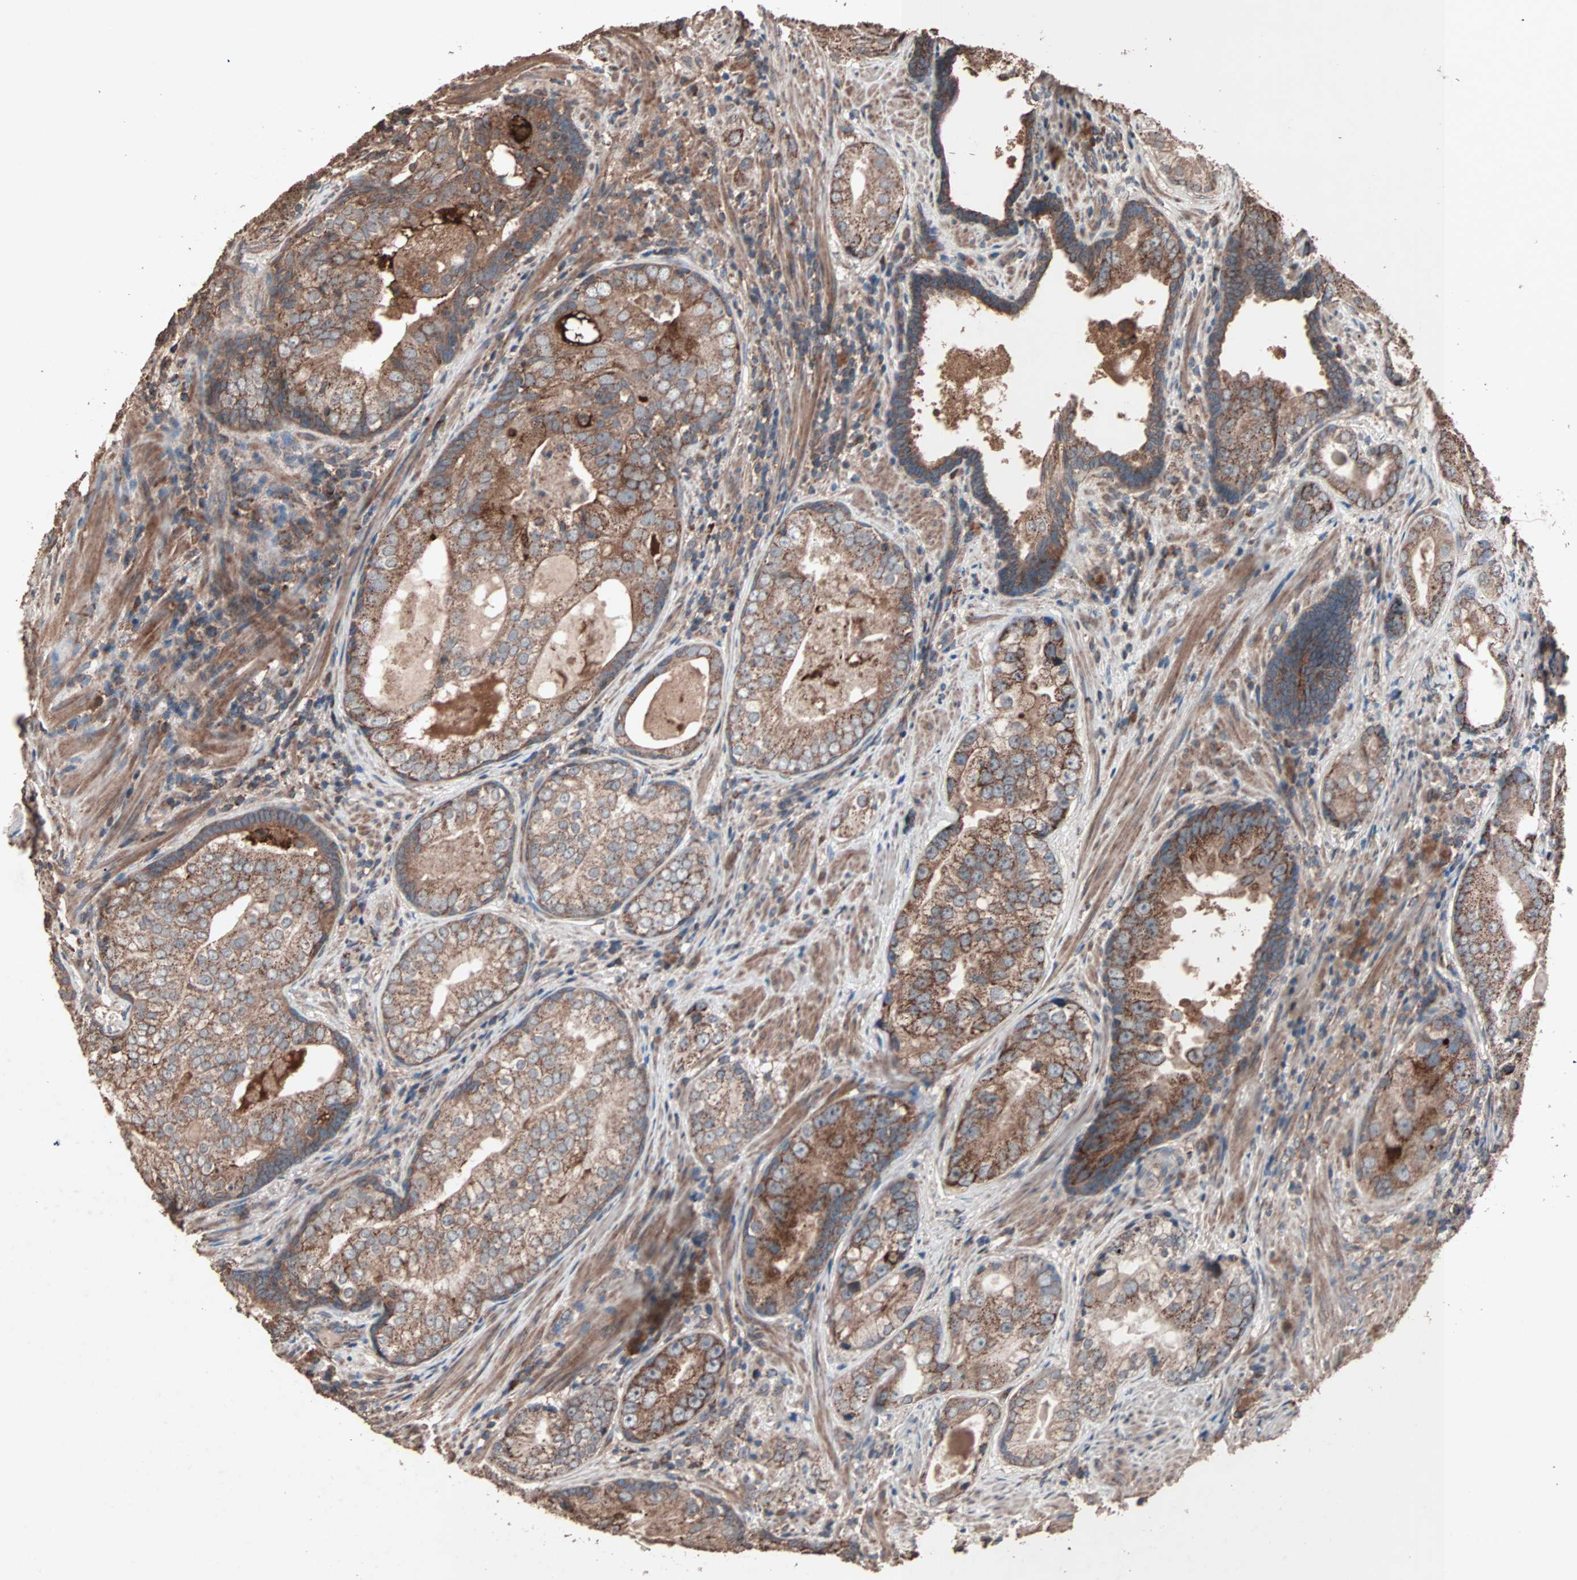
{"staining": {"intensity": "moderate", "quantity": ">75%", "location": "cytoplasmic/membranous"}, "tissue": "prostate cancer", "cell_type": "Tumor cells", "image_type": "cancer", "snomed": [{"axis": "morphology", "description": "Adenocarcinoma, High grade"}, {"axis": "topography", "description": "Prostate"}], "caption": "DAB (3,3'-diaminobenzidine) immunohistochemical staining of human prostate high-grade adenocarcinoma reveals moderate cytoplasmic/membranous protein positivity in approximately >75% of tumor cells.", "gene": "MRPL2", "patient": {"sex": "male", "age": 66}}